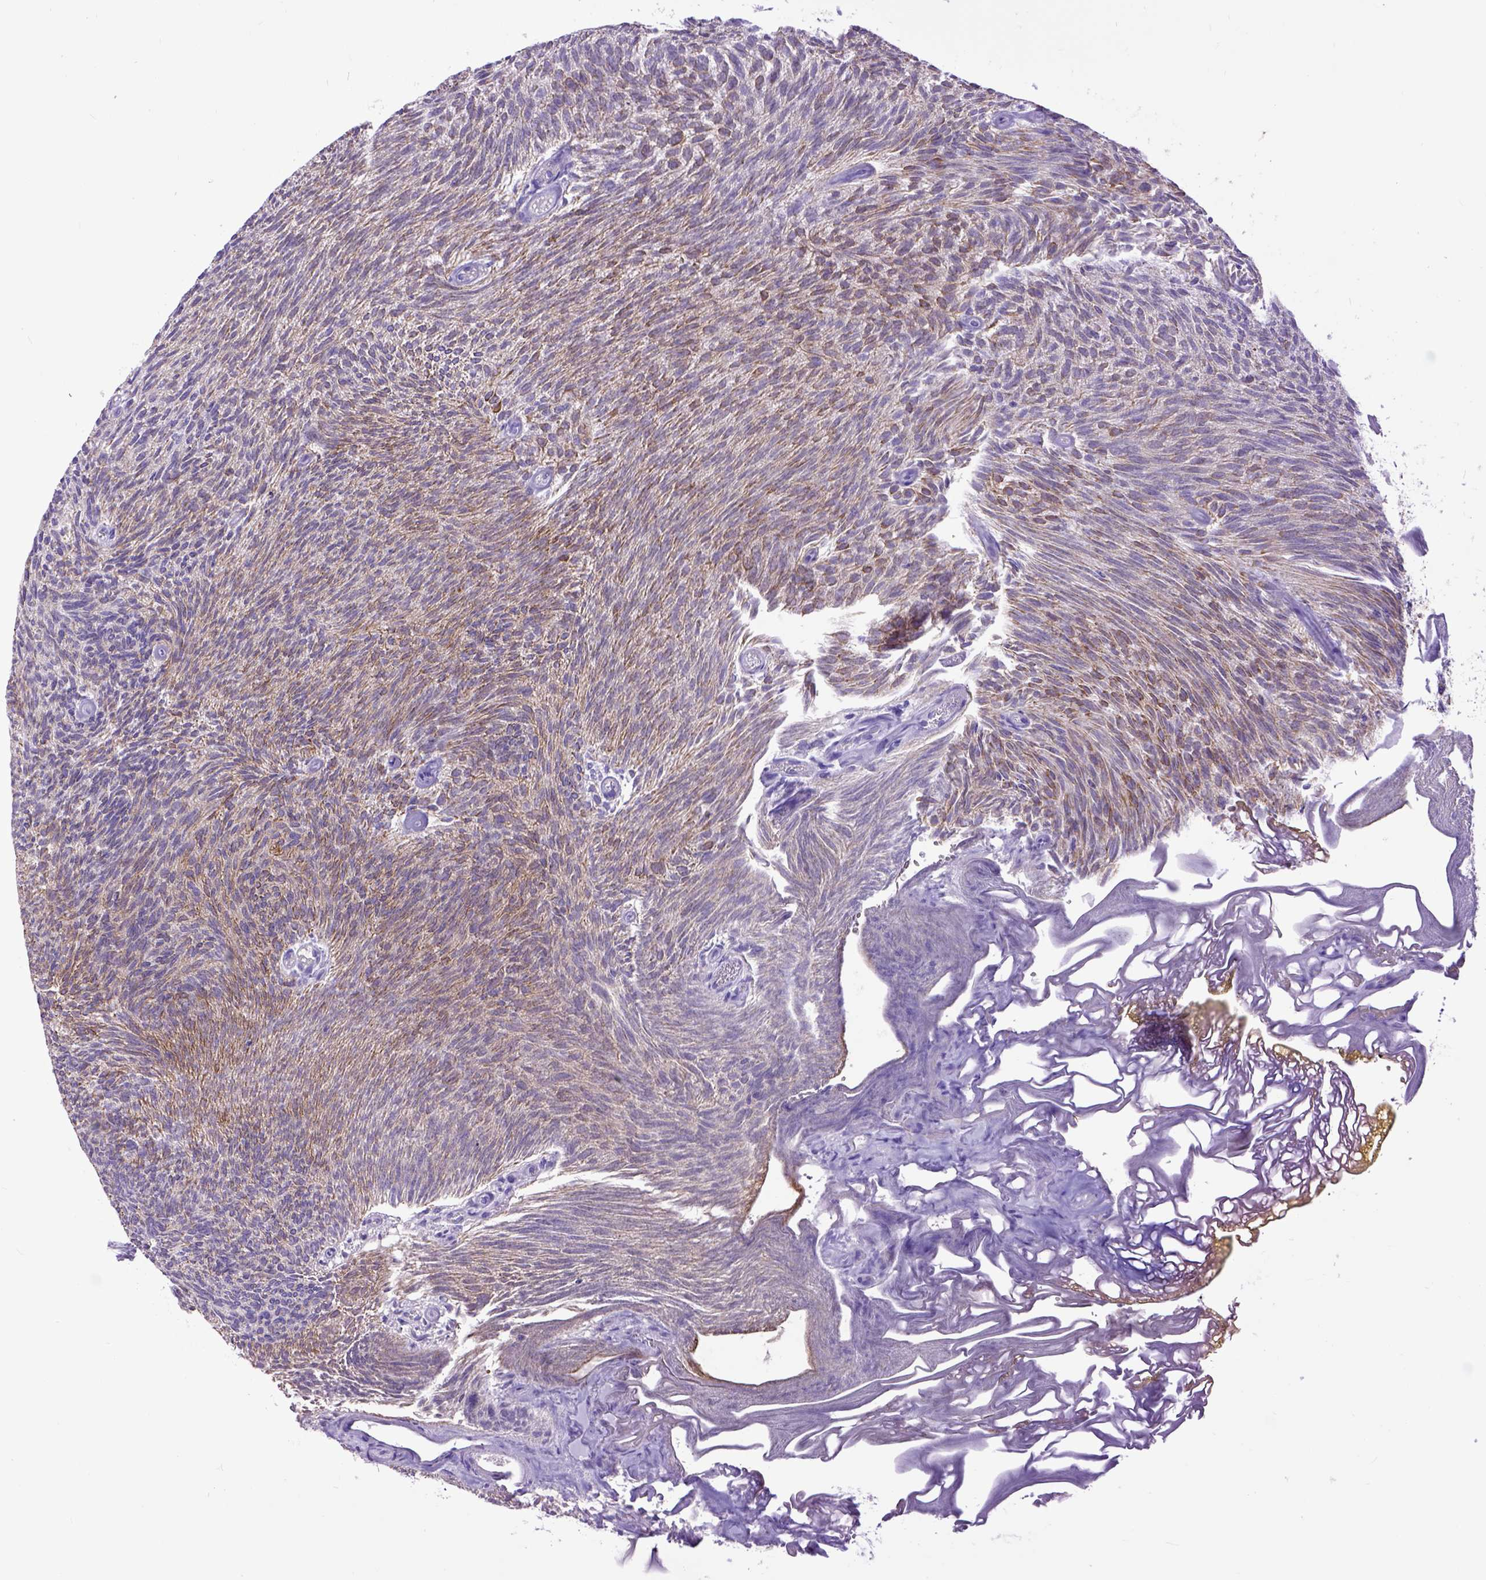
{"staining": {"intensity": "weak", "quantity": "25%-75%", "location": "cytoplasmic/membranous"}, "tissue": "urothelial cancer", "cell_type": "Tumor cells", "image_type": "cancer", "snomed": [{"axis": "morphology", "description": "Urothelial carcinoma, Low grade"}, {"axis": "topography", "description": "Urinary bladder"}], "caption": "Tumor cells demonstrate low levels of weak cytoplasmic/membranous expression in approximately 25%-75% of cells in human urothelial cancer.", "gene": "RAB25", "patient": {"sex": "male", "age": 77}}